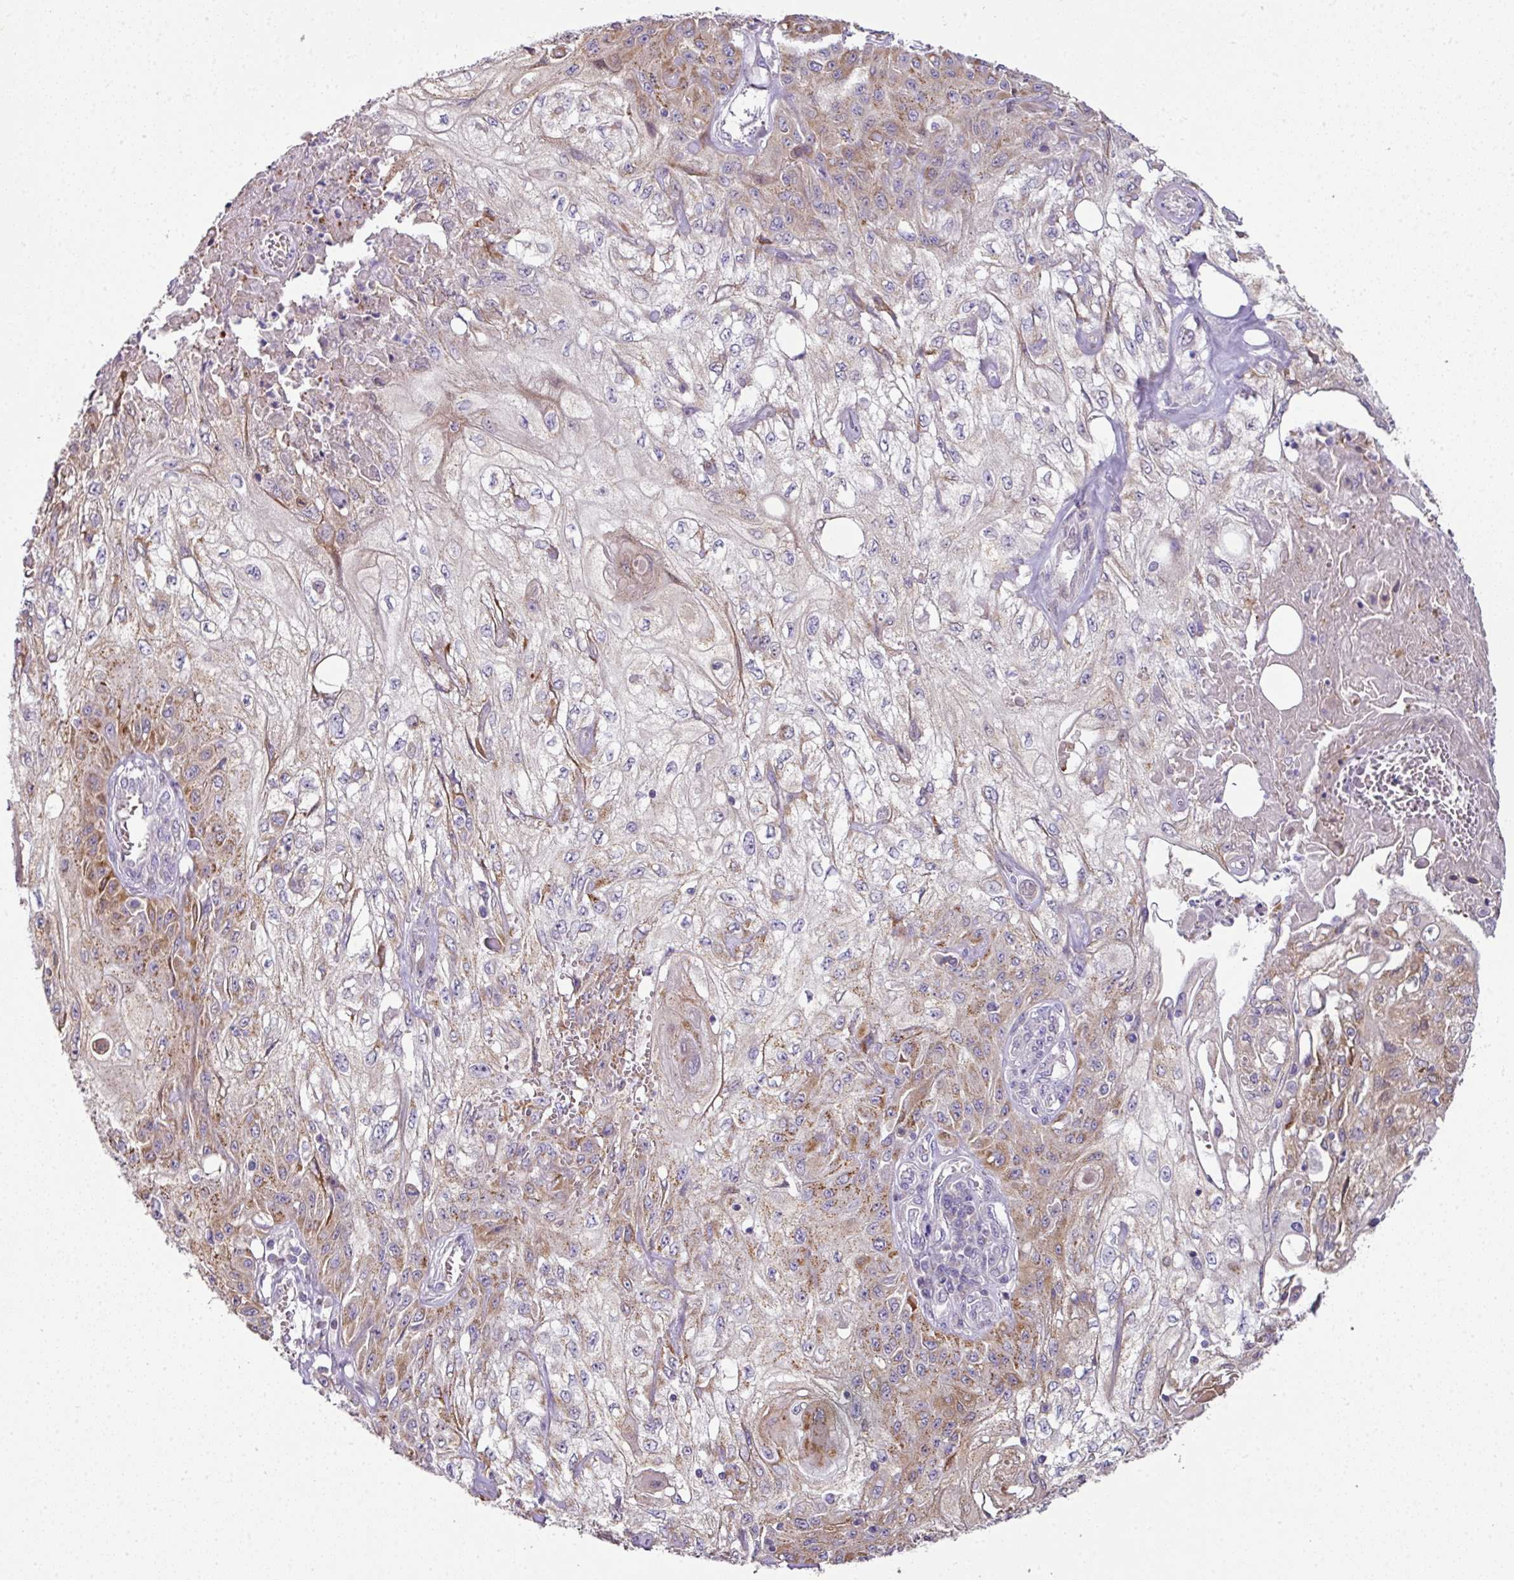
{"staining": {"intensity": "moderate", "quantity": "25%-75%", "location": "cytoplasmic/membranous"}, "tissue": "skin cancer", "cell_type": "Tumor cells", "image_type": "cancer", "snomed": [{"axis": "morphology", "description": "Squamous cell carcinoma, NOS"}, {"axis": "morphology", "description": "Squamous cell carcinoma, metastatic, NOS"}, {"axis": "topography", "description": "Skin"}, {"axis": "topography", "description": "Lymph node"}], "caption": "Skin cancer (squamous cell carcinoma) tissue displays moderate cytoplasmic/membranous expression in approximately 25%-75% of tumor cells, visualized by immunohistochemistry.", "gene": "ANKRD18A", "patient": {"sex": "male", "age": 75}}